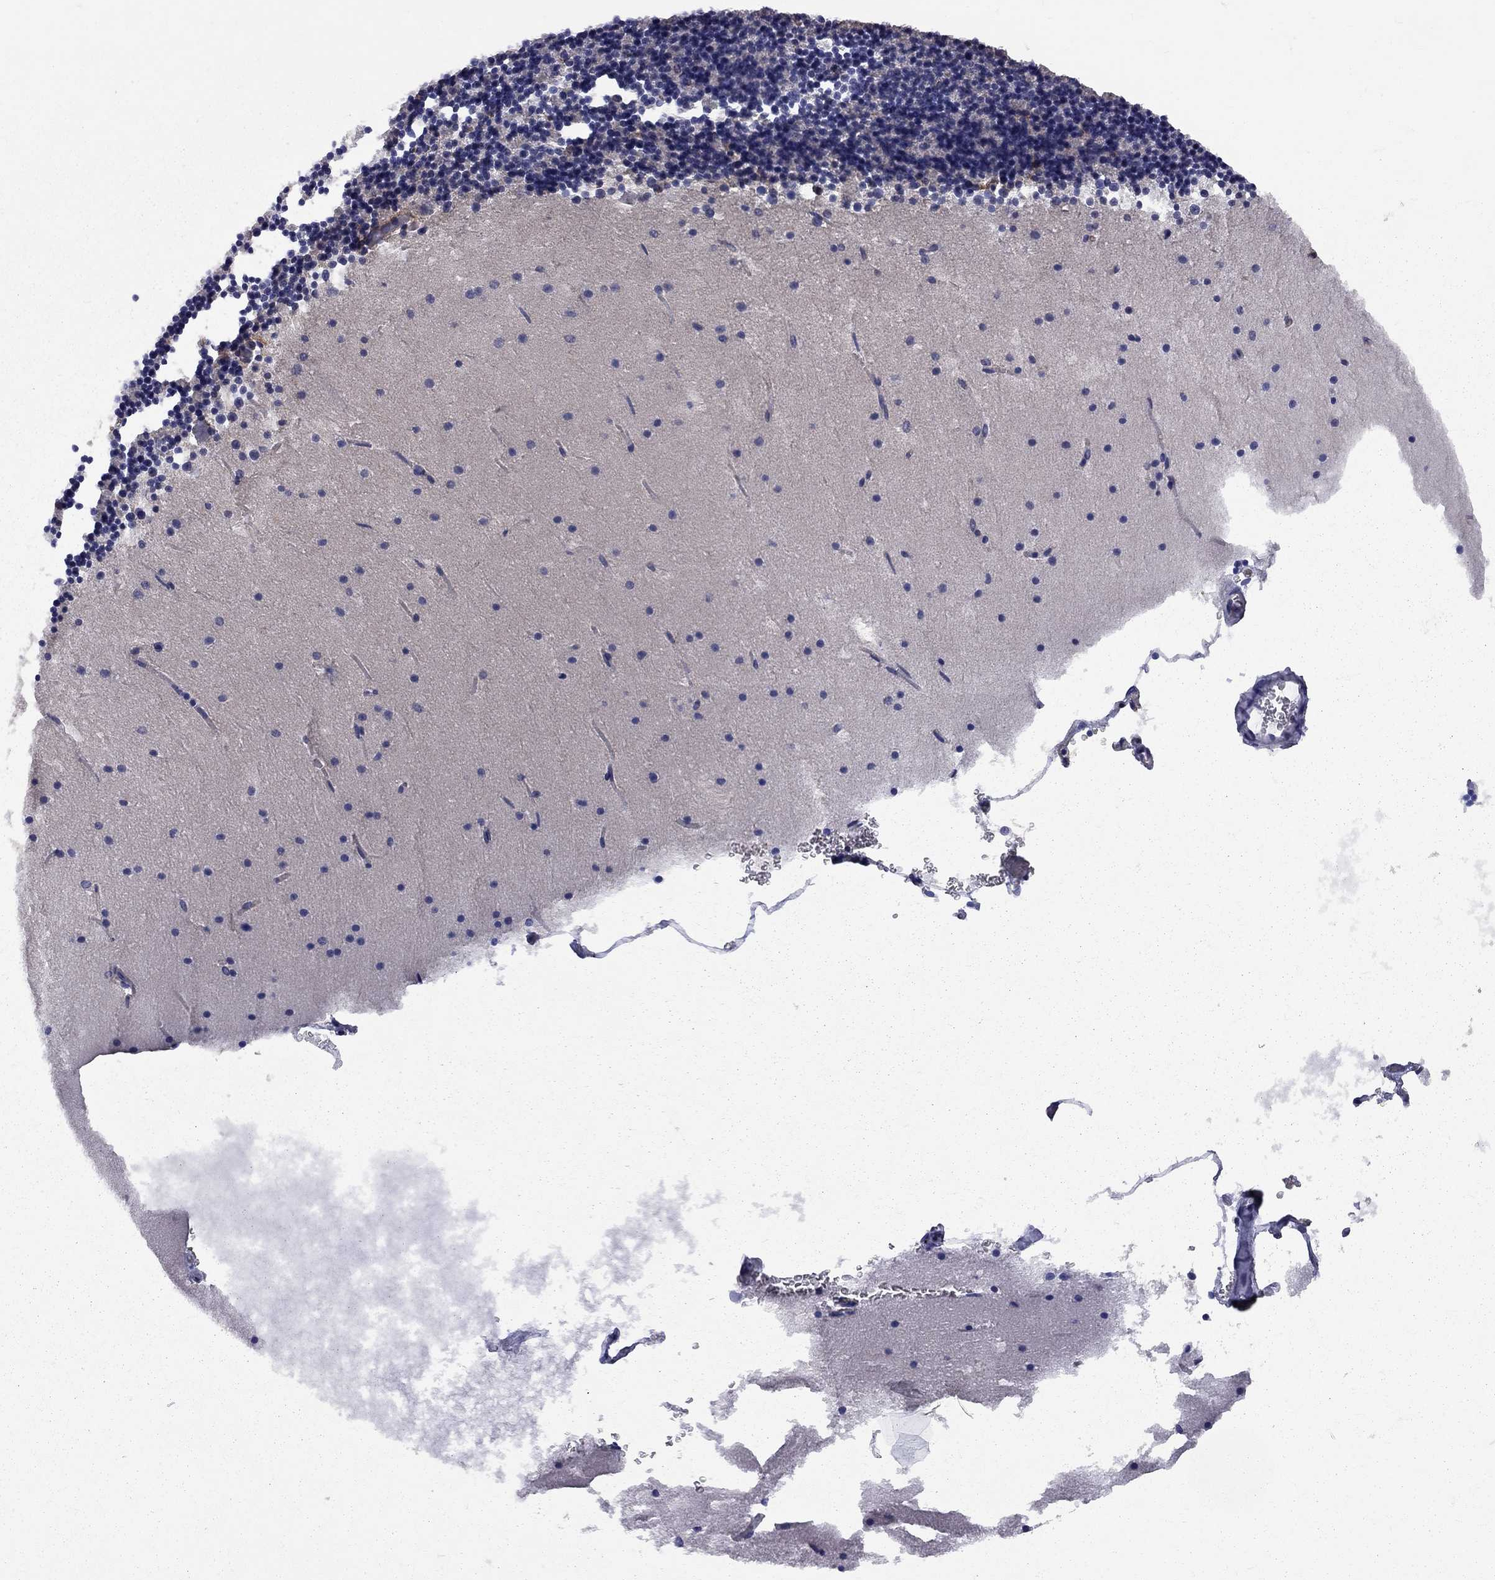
{"staining": {"intensity": "negative", "quantity": "none", "location": "none"}, "tissue": "cerebellum", "cell_type": "Cells in granular layer", "image_type": "normal", "snomed": [{"axis": "morphology", "description": "Normal tissue, NOS"}, {"axis": "topography", "description": "Cerebellum"}], "caption": "A high-resolution photomicrograph shows IHC staining of unremarkable cerebellum, which reveals no significant expression in cells in granular layer. Nuclei are stained in blue.", "gene": "BICDL2", "patient": {"sex": "male", "age": 37}}